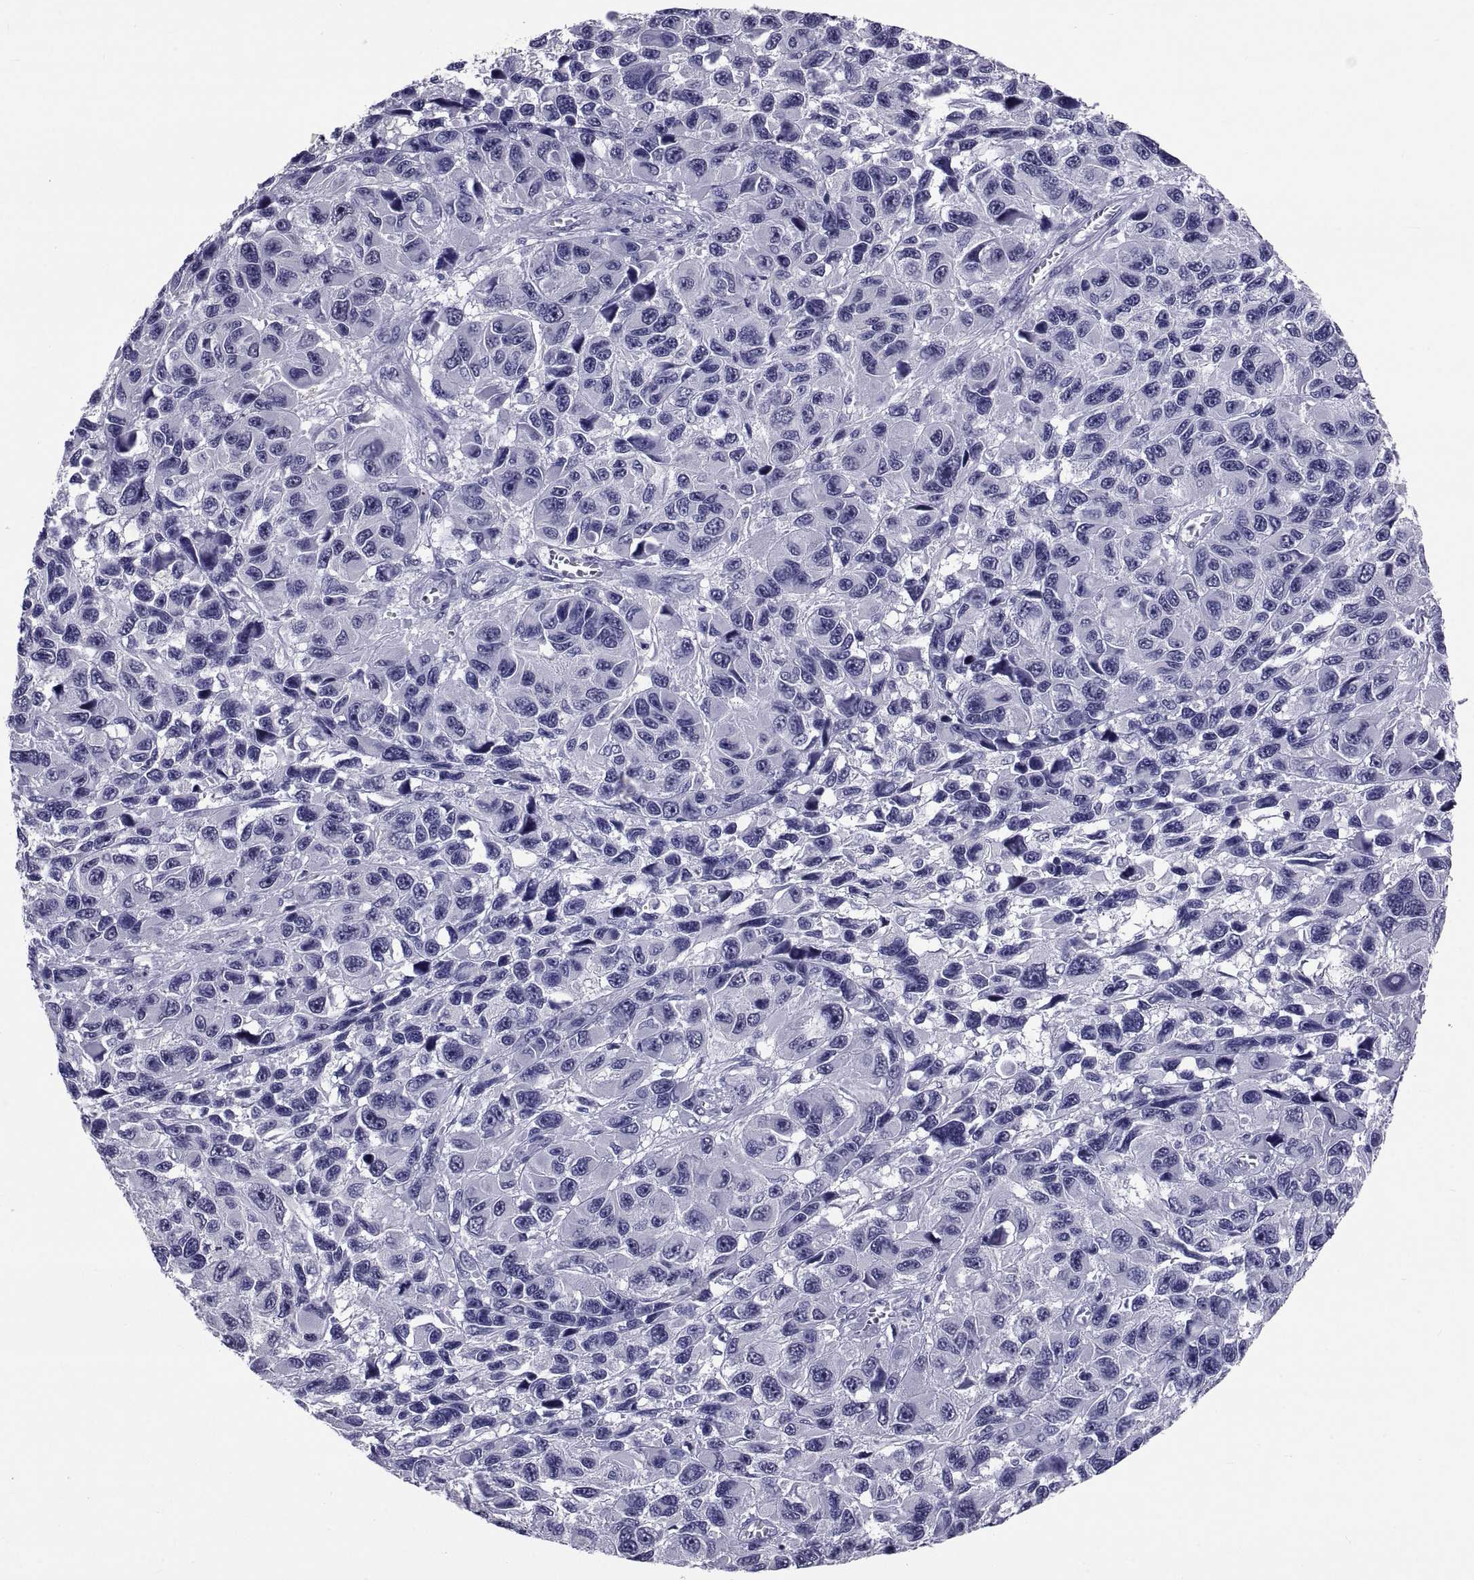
{"staining": {"intensity": "negative", "quantity": "none", "location": "none"}, "tissue": "melanoma", "cell_type": "Tumor cells", "image_type": "cancer", "snomed": [{"axis": "morphology", "description": "Malignant melanoma, NOS"}, {"axis": "topography", "description": "Skin"}], "caption": "The histopathology image demonstrates no significant expression in tumor cells of melanoma.", "gene": "TGFBR3L", "patient": {"sex": "male", "age": 53}}